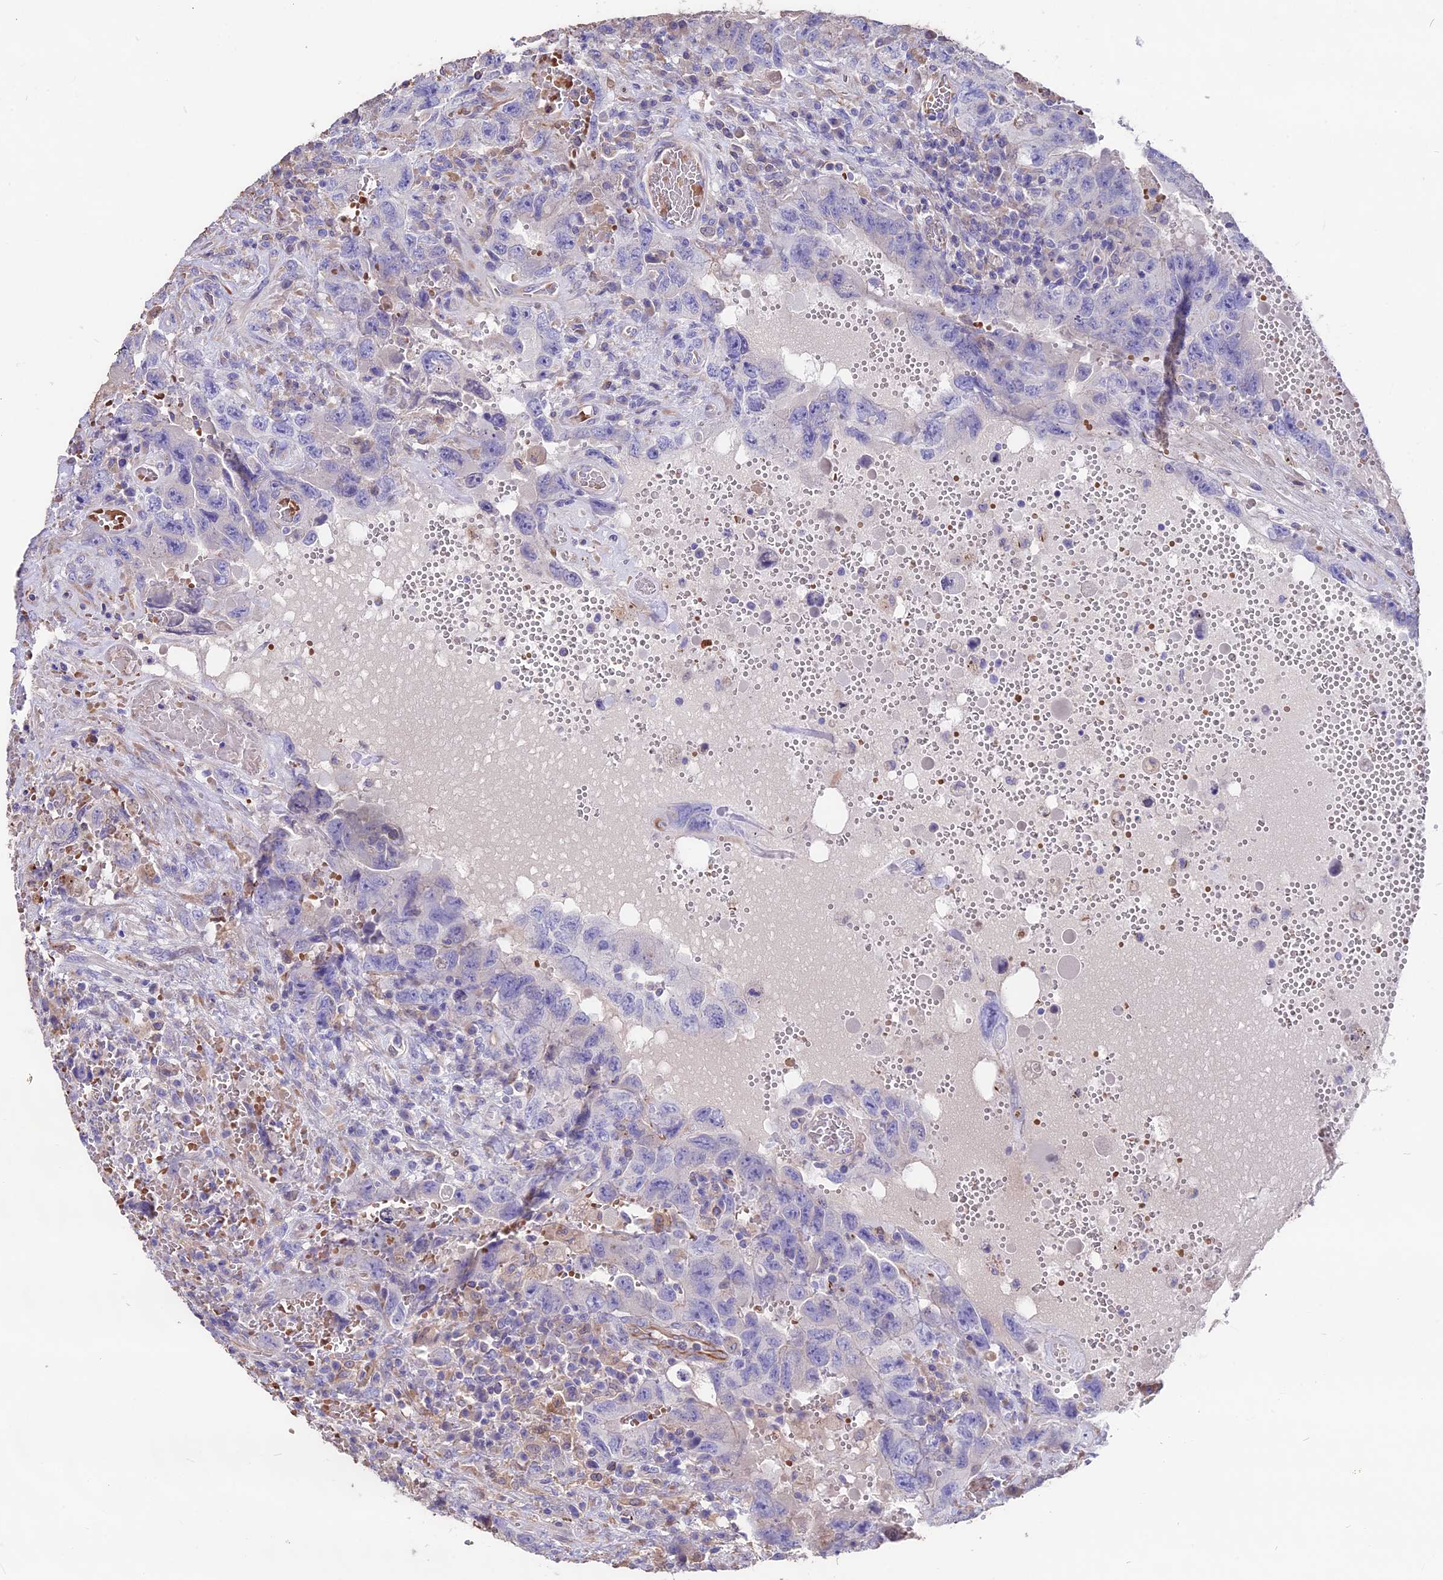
{"staining": {"intensity": "negative", "quantity": "none", "location": "none"}, "tissue": "testis cancer", "cell_type": "Tumor cells", "image_type": "cancer", "snomed": [{"axis": "morphology", "description": "Carcinoma, Embryonal, NOS"}, {"axis": "topography", "description": "Testis"}], "caption": "The micrograph exhibits no staining of tumor cells in embryonal carcinoma (testis). Brightfield microscopy of IHC stained with DAB (brown) and hematoxylin (blue), captured at high magnification.", "gene": "SEH1L", "patient": {"sex": "male", "age": 26}}